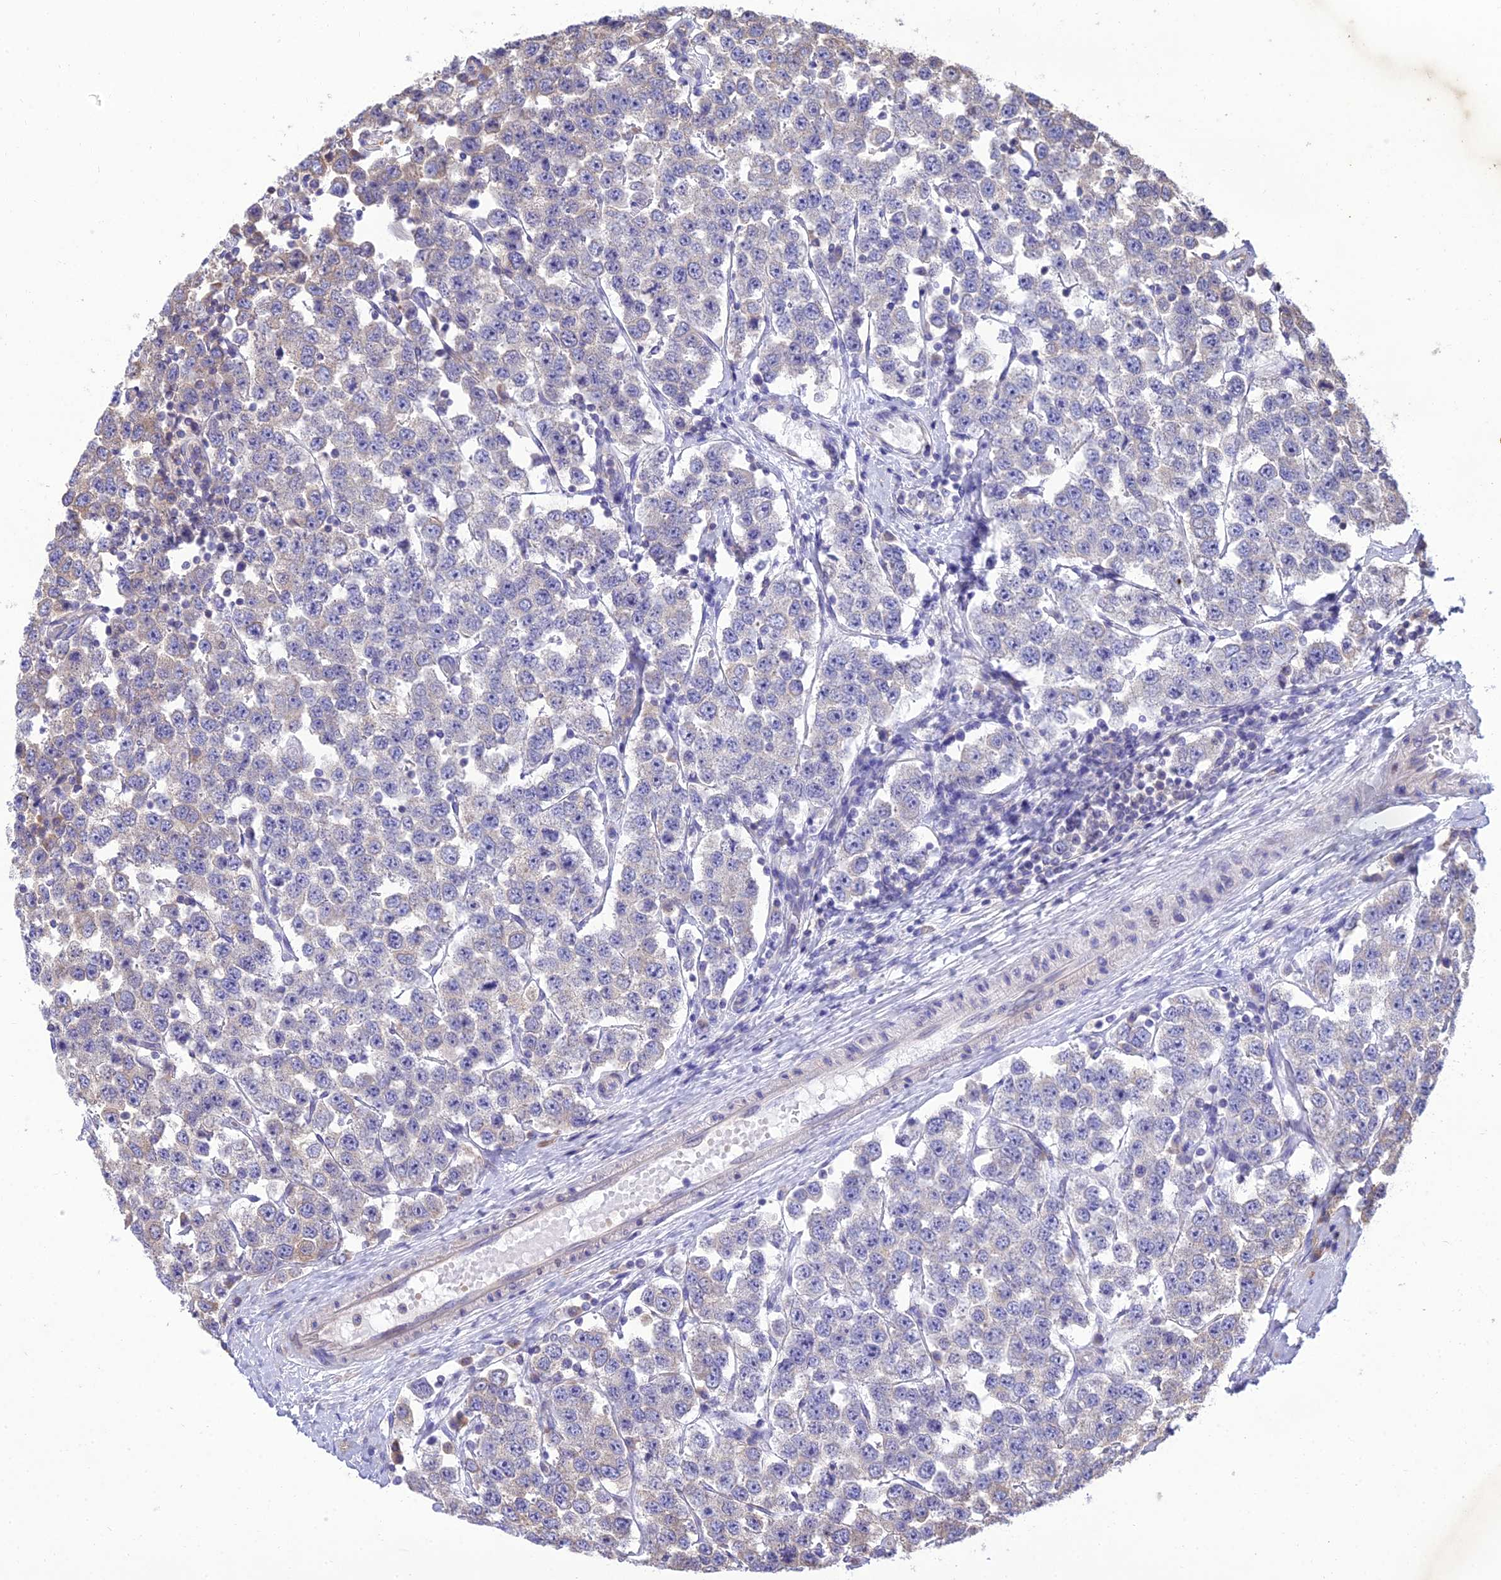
{"staining": {"intensity": "negative", "quantity": "none", "location": "none"}, "tissue": "testis cancer", "cell_type": "Tumor cells", "image_type": "cancer", "snomed": [{"axis": "morphology", "description": "Seminoma, NOS"}, {"axis": "topography", "description": "Testis"}], "caption": "Tumor cells show no significant protein positivity in seminoma (testis).", "gene": "CLCN7", "patient": {"sex": "male", "age": 28}}